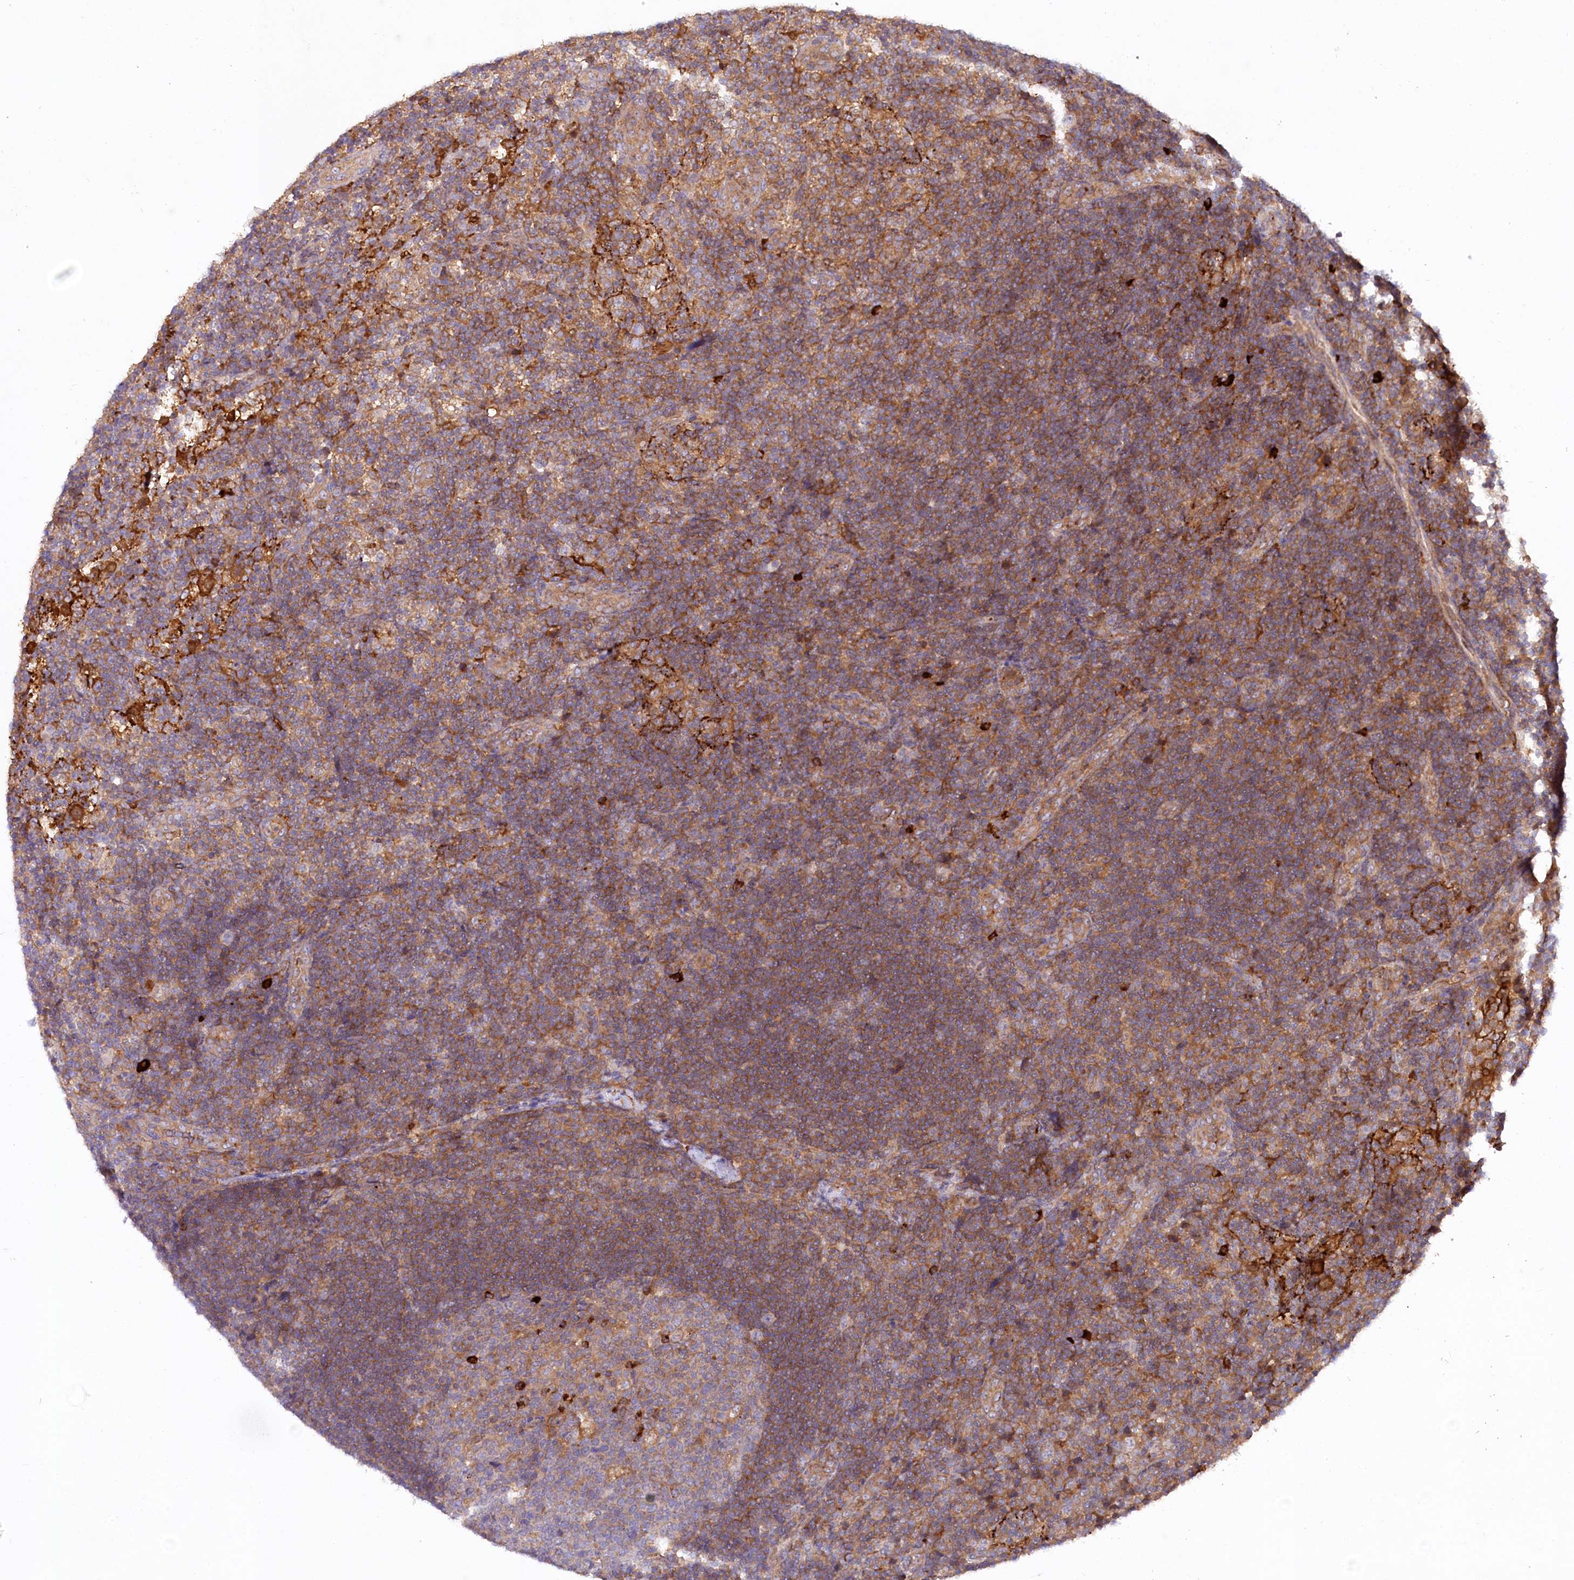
{"staining": {"intensity": "moderate", "quantity": "<25%", "location": "cytoplasmic/membranous"}, "tissue": "lymph node", "cell_type": "Germinal center cells", "image_type": "normal", "snomed": [{"axis": "morphology", "description": "Normal tissue, NOS"}, {"axis": "topography", "description": "Lymph node"}], "caption": "Approximately <25% of germinal center cells in normal lymph node exhibit moderate cytoplasmic/membranous protein positivity as visualized by brown immunohistochemical staining.", "gene": "PPP1R21", "patient": {"sex": "female", "age": 22}}